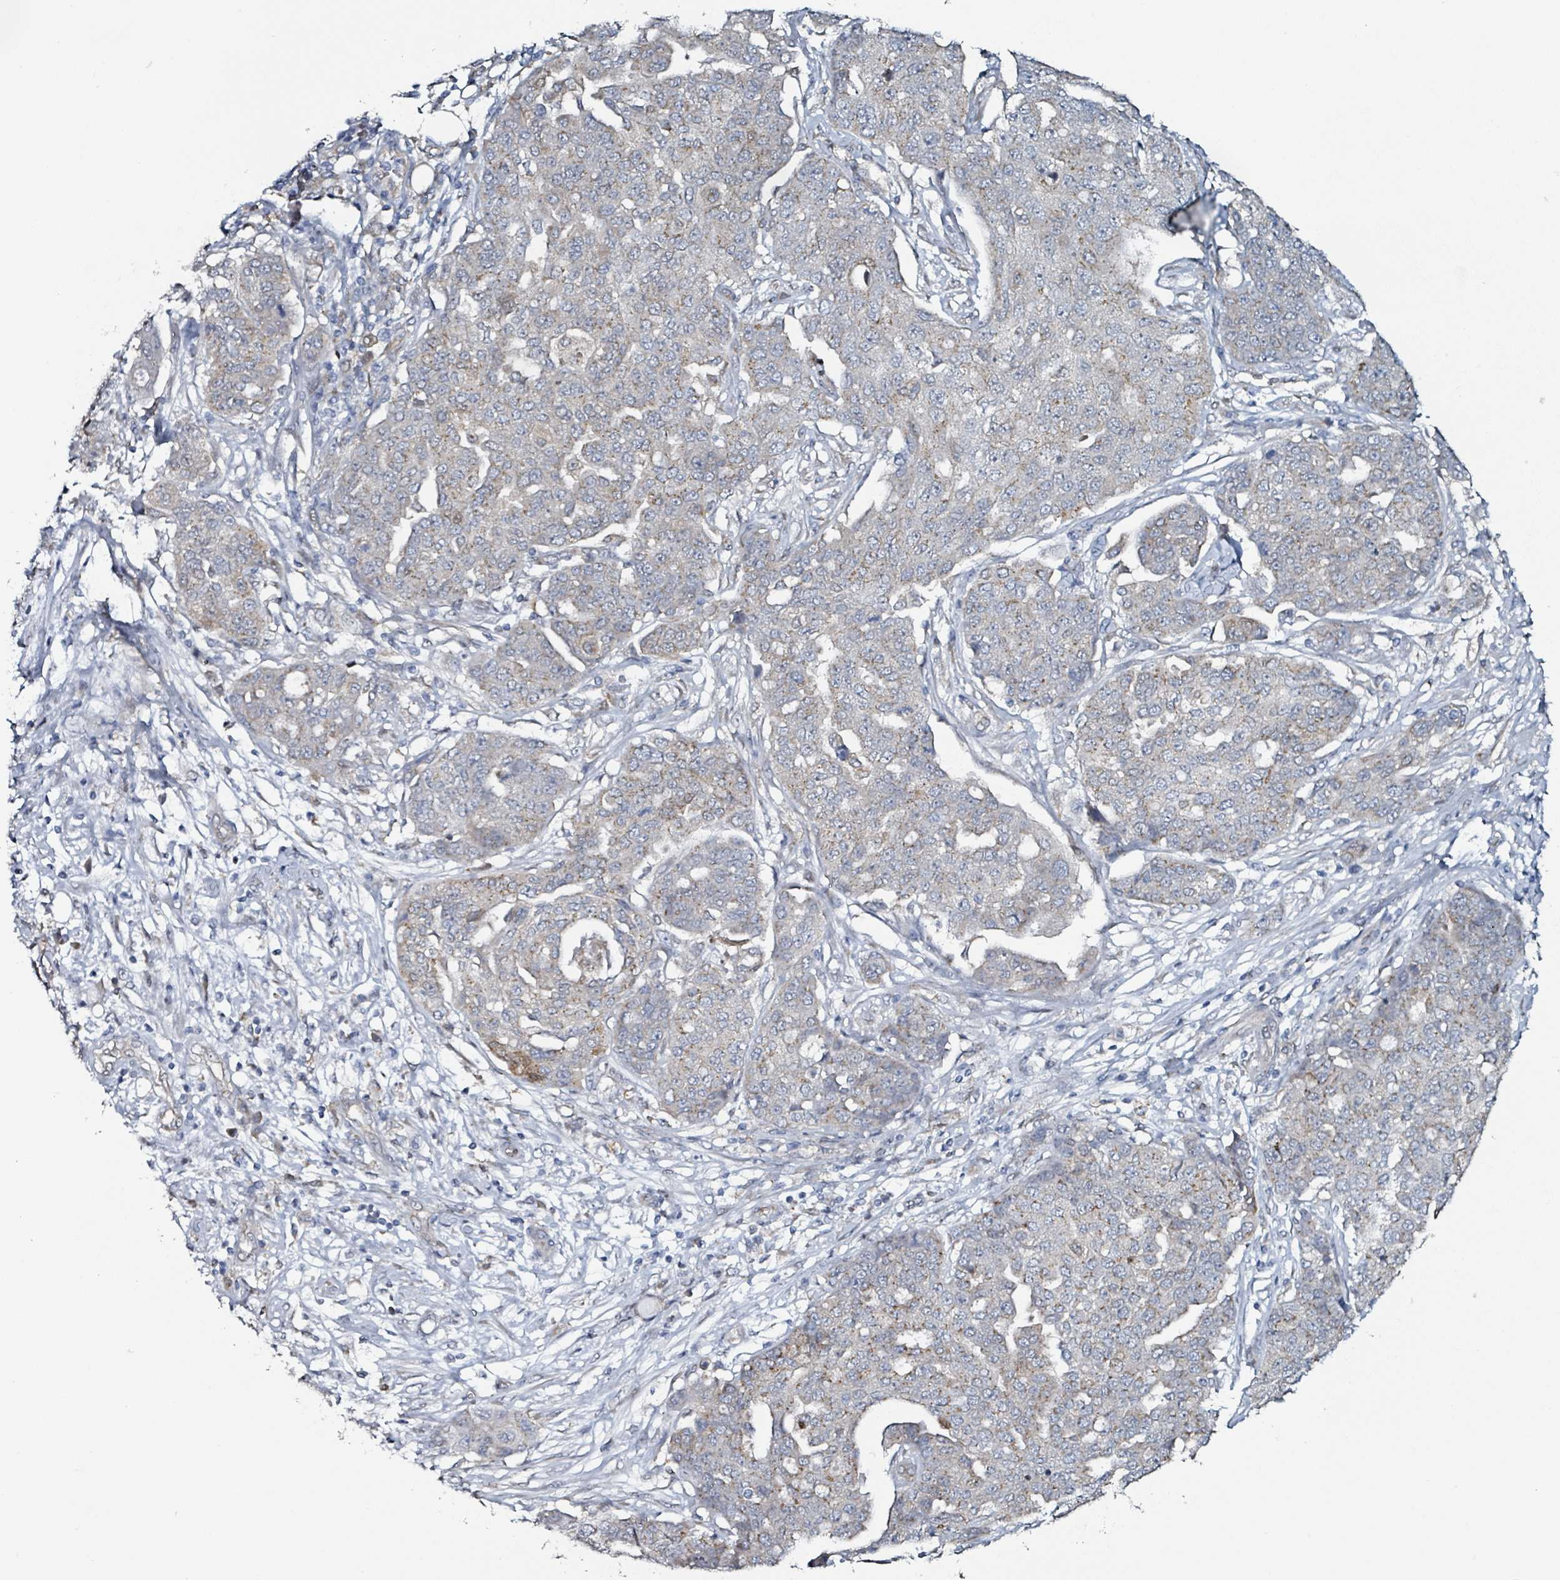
{"staining": {"intensity": "moderate", "quantity": "<25%", "location": "cytoplasmic/membranous"}, "tissue": "ovarian cancer", "cell_type": "Tumor cells", "image_type": "cancer", "snomed": [{"axis": "morphology", "description": "Cystadenocarcinoma, serous, NOS"}, {"axis": "topography", "description": "Soft tissue"}, {"axis": "topography", "description": "Ovary"}], "caption": "Protein analysis of serous cystadenocarcinoma (ovarian) tissue demonstrates moderate cytoplasmic/membranous staining in approximately <25% of tumor cells.", "gene": "B3GAT3", "patient": {"sex": "female", "age": 57}}